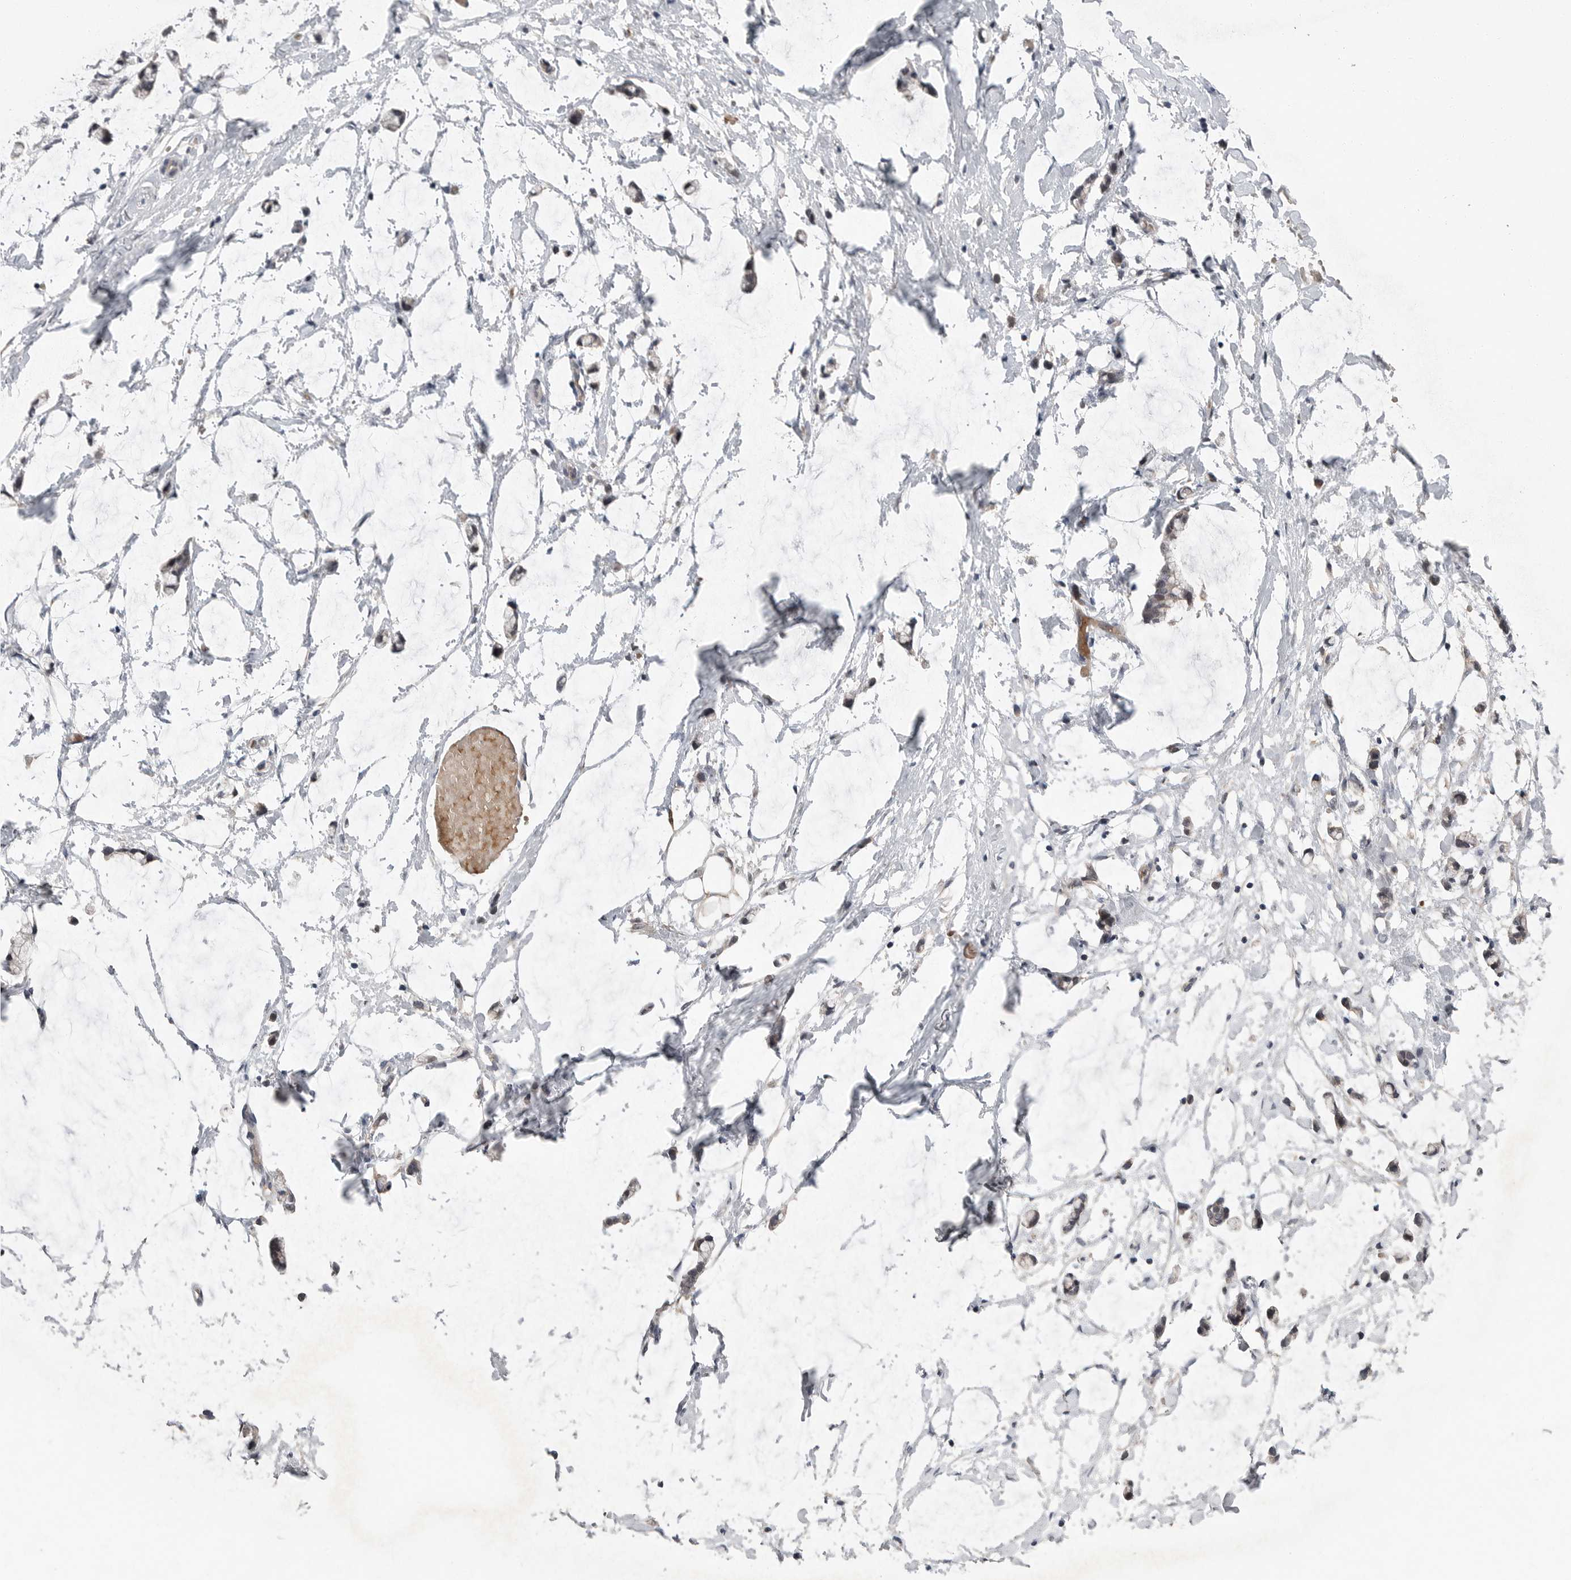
{"staining": {"intensity": "weak", "quantity": "25%-75%", "location": "cytoplasmic/membranous"}, "tissue": "adipose tissue", "cell_type": "Adipocytes", "image_type": "normal", "snomed": [{"axis": "morphology", "description": "Normal tissue, NOS"}, {"axis": "morphology", "description": "Adenocarcinoma, NOS"}, {"axis": "topography", "description": "Smooth muscle"}, {"axis": "topography", "description": "Colon"}], "caption": "IHC image of unremarkable adipose tissue: human adipose tissue stained using immunohistochemistry (IHC) reveals low levels of weak protein expression localized specifically in the cytoplasmic/membranous of adipocytes, appearing as a cytoplasmic/membranous brown color.", "gene": "SCP2", "patient": {"sex": "male", "age": 14}}